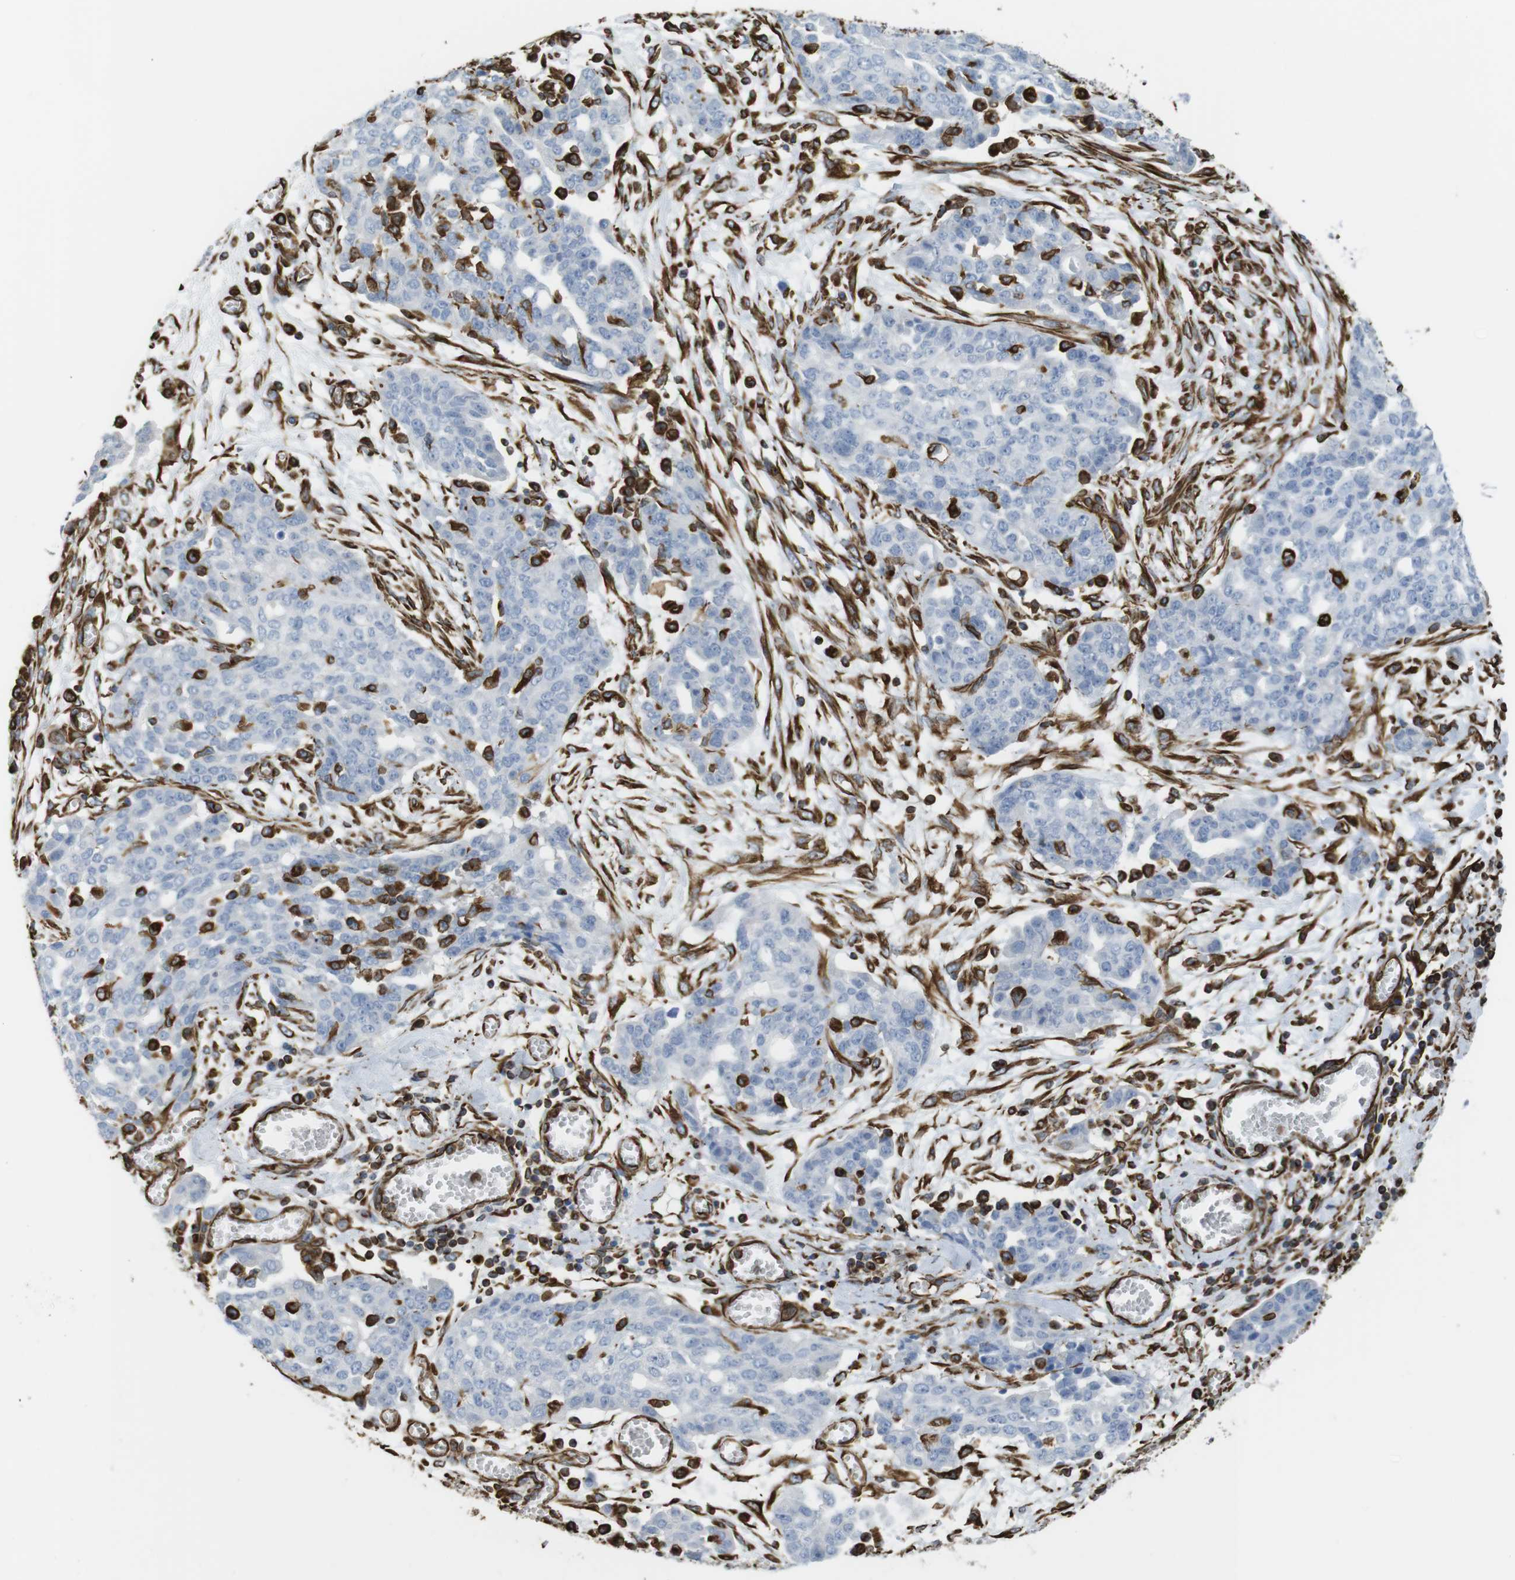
{"staining": {"intensity": "negative", "quantity": "none", "location": "none"}, "tissue": "ovarian cancer", "cell_type": "Tumor cells", "image_type": "cancer", "snomed": [{"axis": "morphology", "description": "Cystadenocarcinoma, serous, NOS"}, {"axis": "topography", "description": "Soft tissue"}, {"axis": "topography", "description": "Ovary"}], "caption": "Immunohistochemical staining of serous cystadenocarcinoma (ovarian) reveals no significant positivity in tumor cells.", "gene": "RALGPS1", "patient": {"sex": "female", "age": 57}}